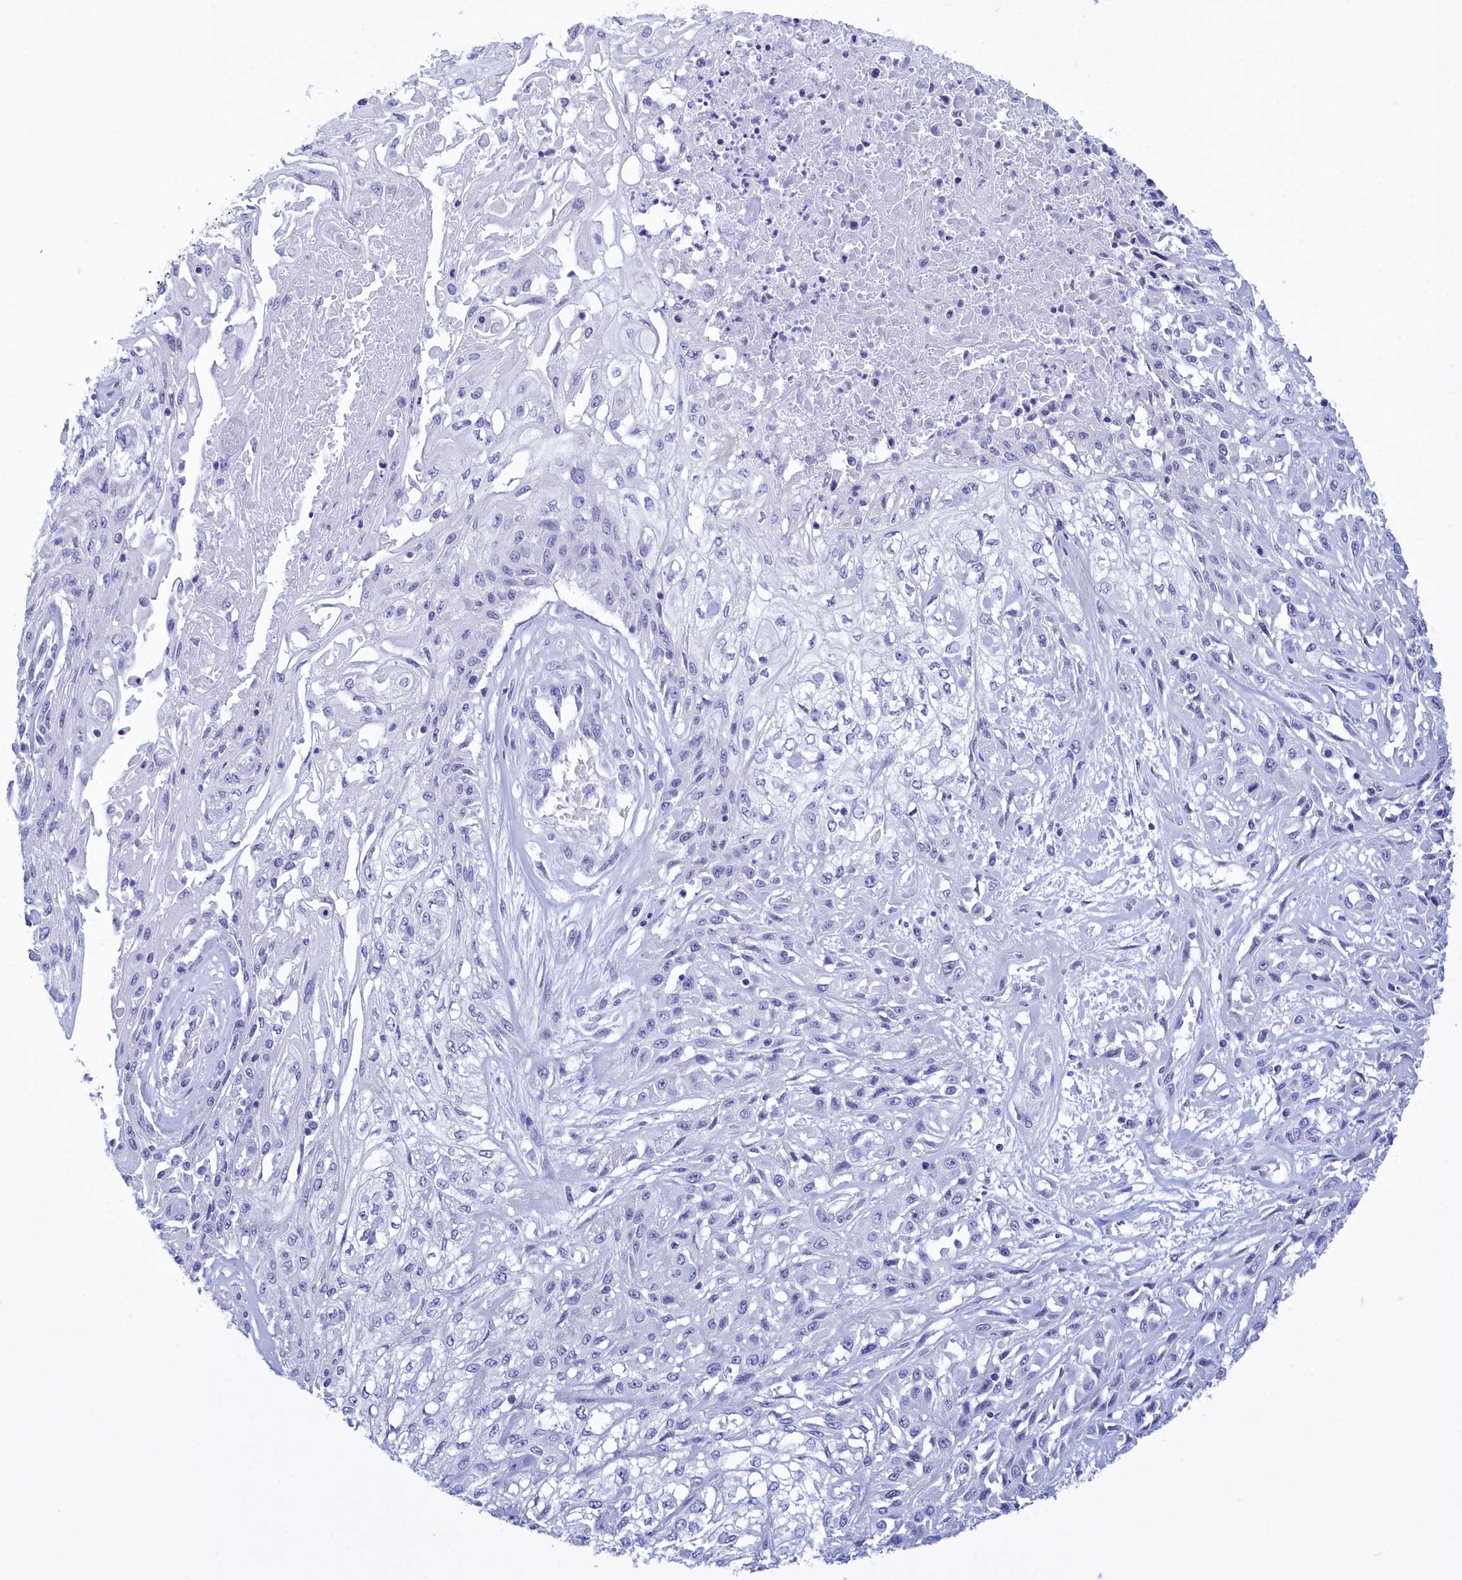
{"staining": {"intensity": "negative", "quantity": "none", "location": "none"}, "tissue": "skin cancer", "cell_type": "Tumor cells", "image_type": "cancer", "snomed": [{"axis": "morphology", "description": "Squamous cell carcinoma, NOS"}, {"axis": "morphology", "description": "Squamous cell carcinoma, metastatic, NOS"}, {"axis": "topography", "description": "Skin"}, {"axis": "topography", "description": "Lymph node"}], "caption": "Immunohistochemistry (IHC) photomicrograph of human skin cancer stained for a protein (brown), which demonstrates no positivity in tumor cells. (DAB (3,3'-diaminobenzidine) immunohistochemistry, high magnification).", "gene": "TMEM97", "patient": {"sex": "male", "age": 75}}